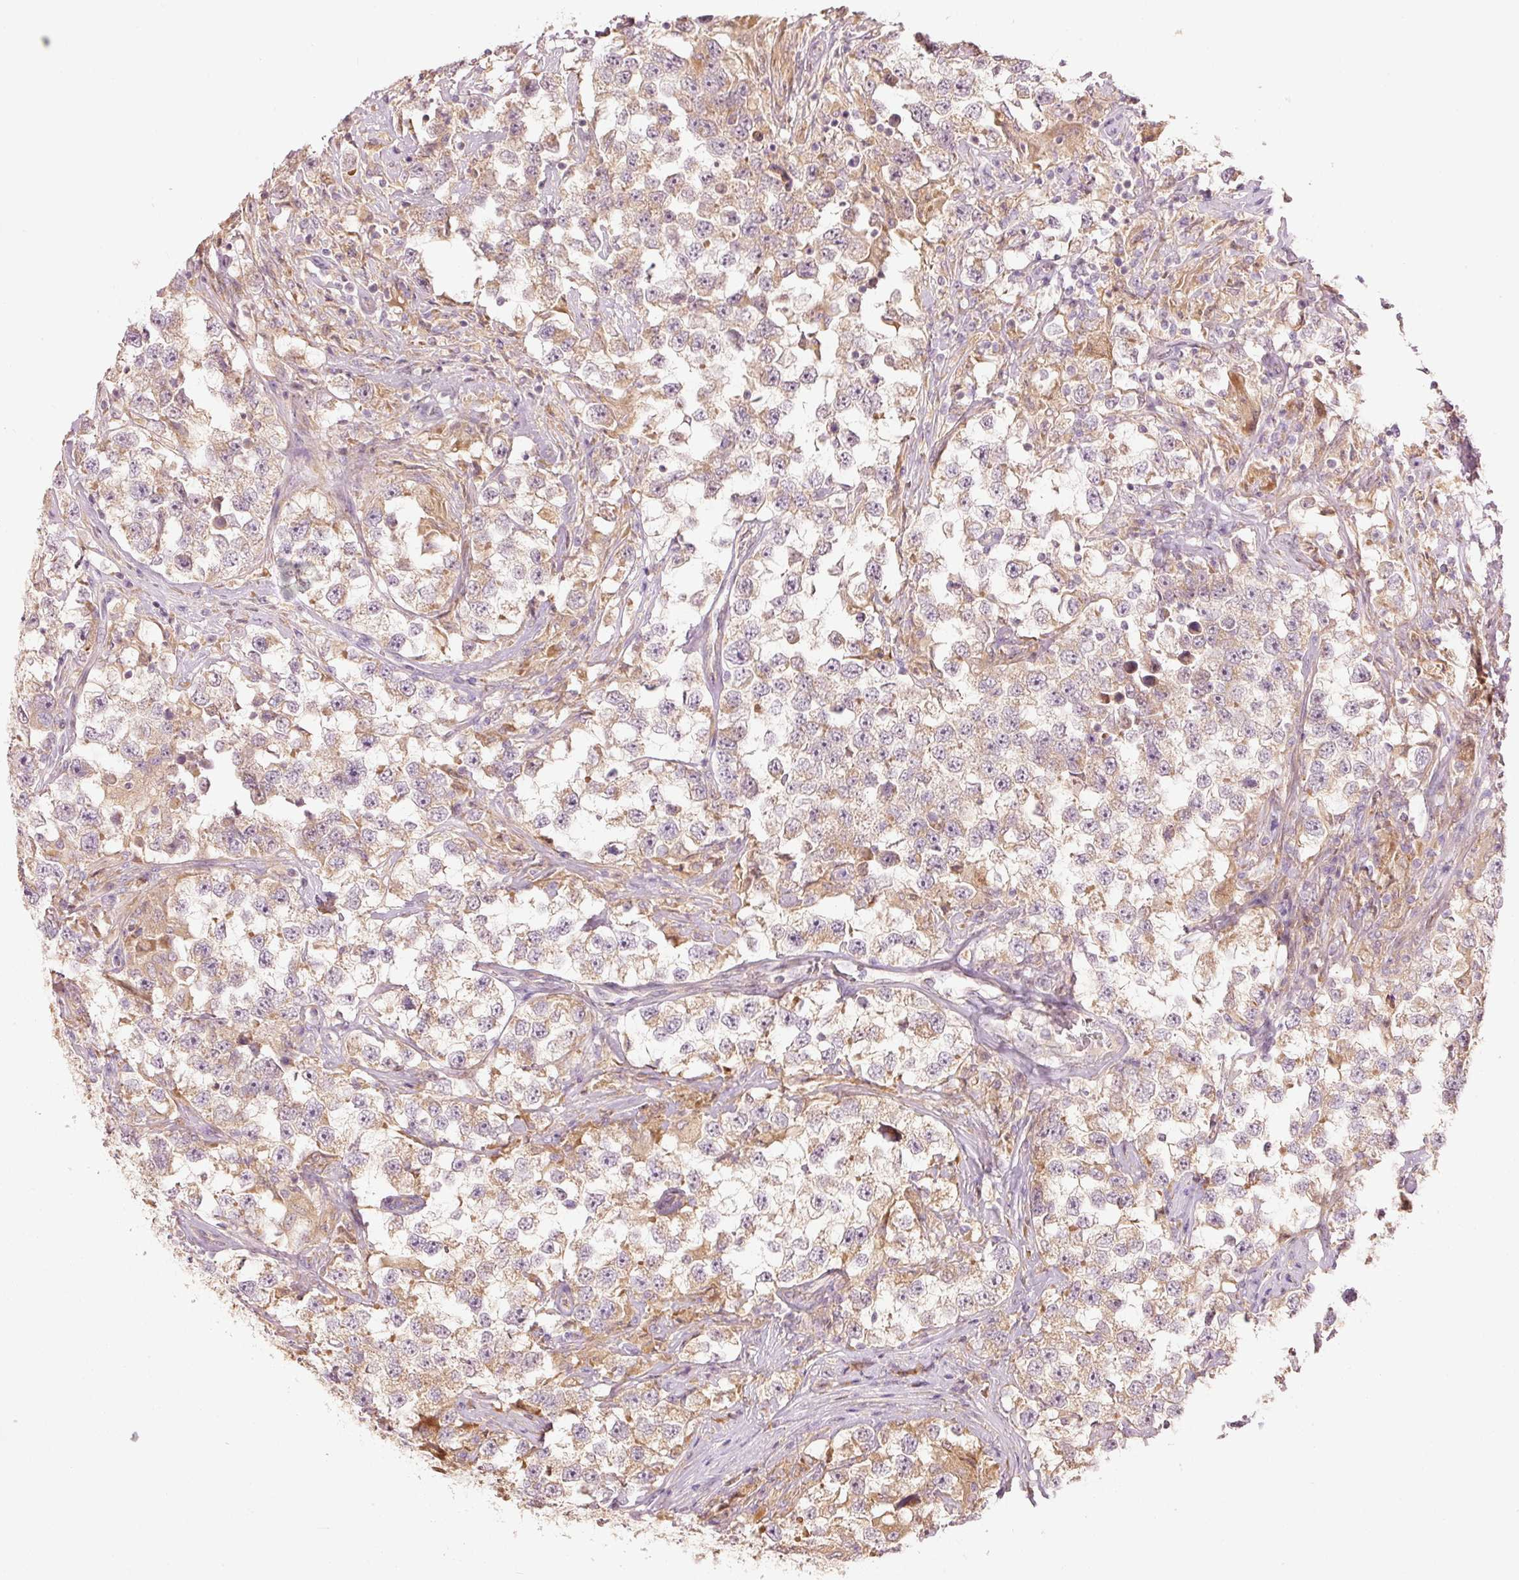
{"staining": {"intensity": "weak", "quantity": "25%-75%", "location": "cytoplasmic/membranous"}, "tissue": "testis cancer", "cell_type": "Tumor cells", "image_type": "cancer", "snomed": [{"axis": "morphology", "description": "Seminoma, NOS"}, {"axis": "topography", "description": "Testis"}], "caption": "An immunohistochemistry histopathology image of neoplastic tissue is shown. Protein staining in brown labels weak cytoplasmic/membranous positivity in testis cancer (seminoma) within tumor cells. (DAB IHC, brown staining for protein, blue staining for nuclei).", "gene": "MAP10", "patient": {"sex": "male", "age": 46}}